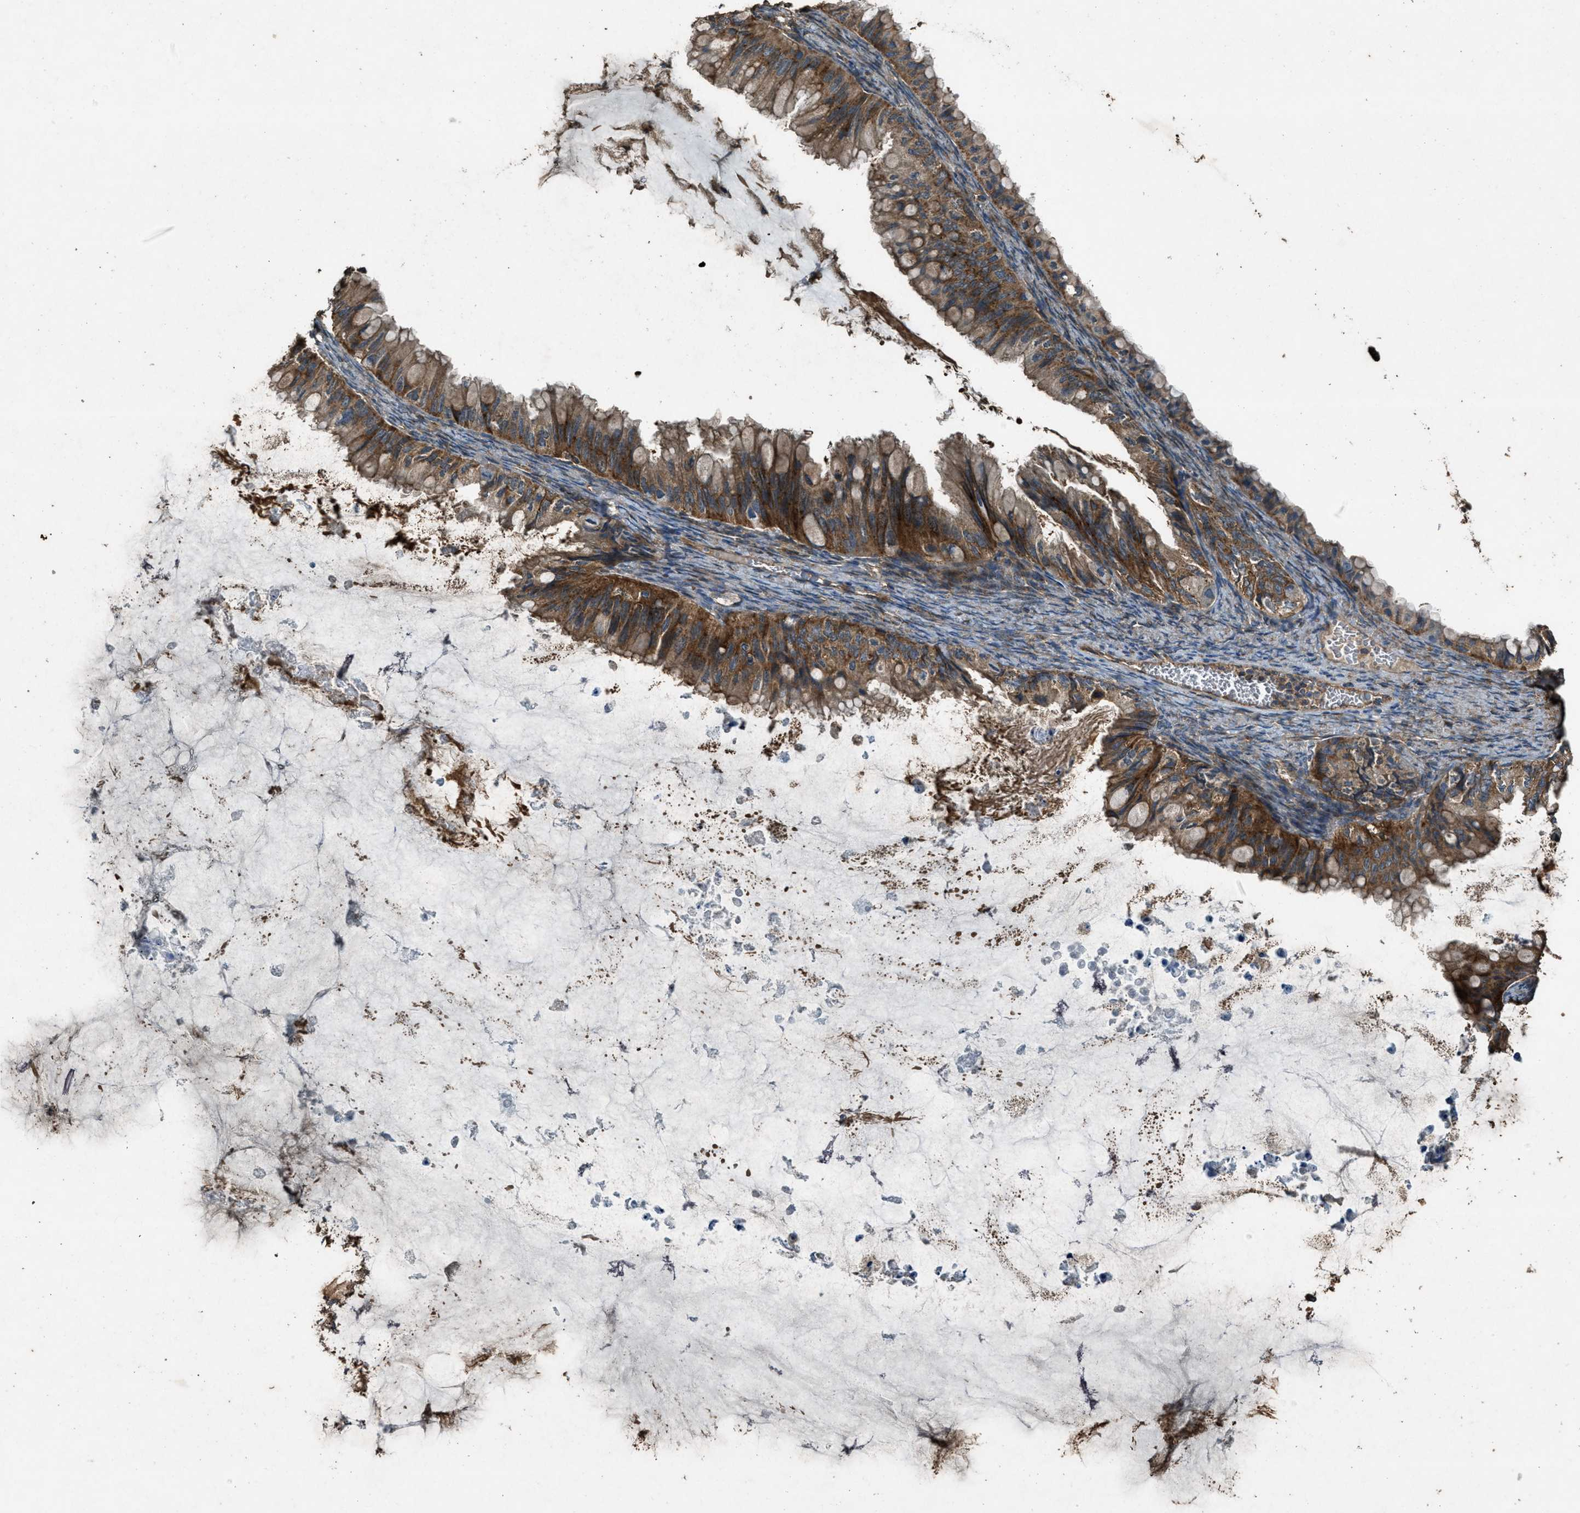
{"staining": {"intensity": "moderate", "quantity": ">75%", "location": "cytoplasmic/membranous"}, "tissue": "ovarian cancer", "cell_type": "Tumor cells", "image_type": "cancer", "snomed": [{"axis": "morphology", "description": "Cystadenocarcinoma, mucinous, NOS"}, {"axis": "topography", "description": "Ovary"}], "caption": "IHC image of human ovarian cancer (mucinous cystadenocarcinoma) stained for a protein (brown), which displays medium levels of moderate cytoplasmic/membranous expression in approximately >75% of tumor cells.", "gene": "MAP3K8", "patient": {"sex": "female", "age": 80}}